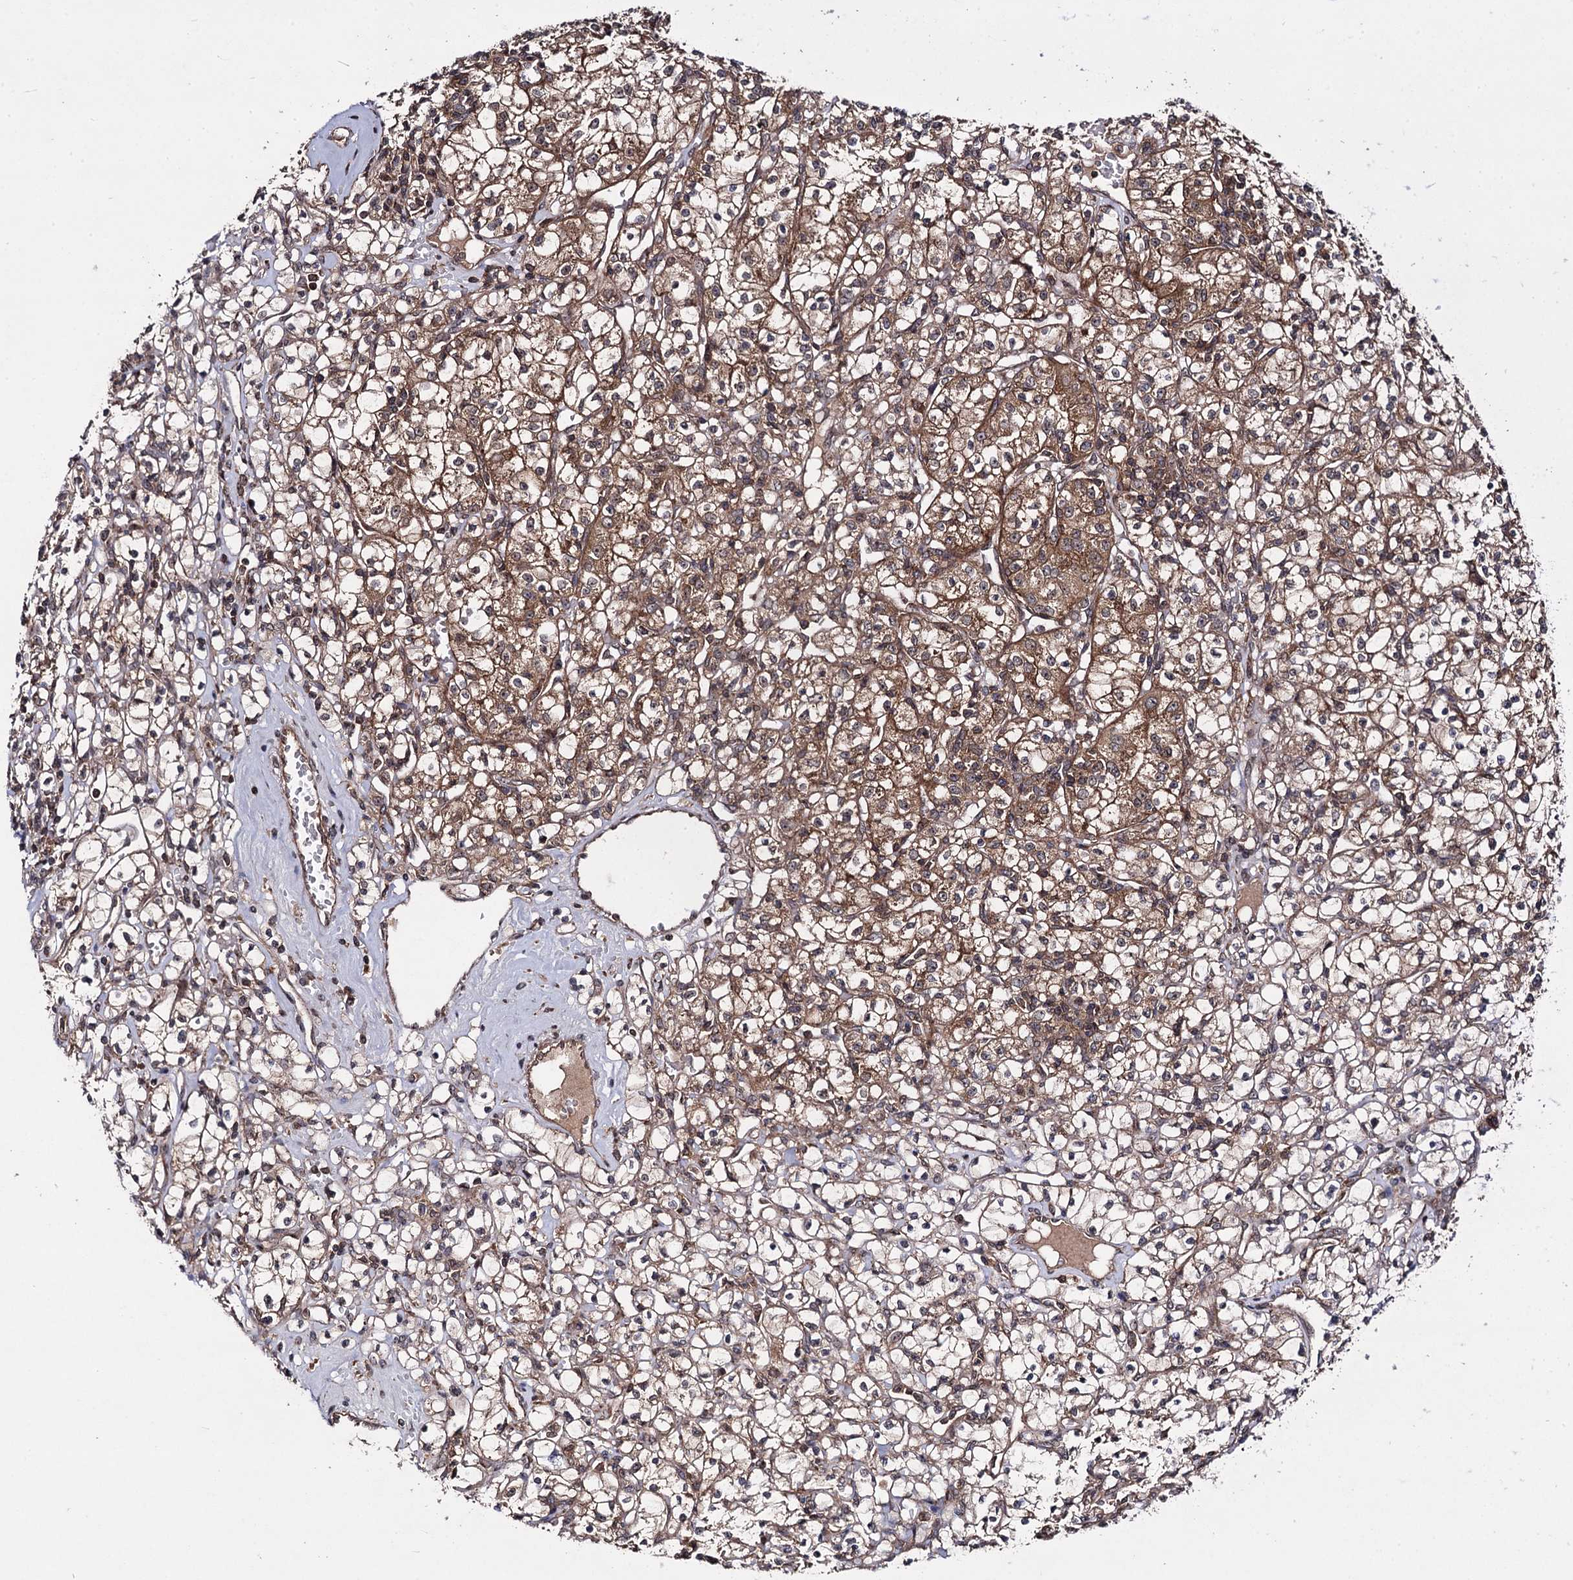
{"staining": {"intensity": "moderate", "quantity": ">75%", "location": "cytoplasmic/membranous"}, "tissue": "renal cancer", "cell_type": "Tumor cells", "image_type": "cancer", "snomed": [{"axis": "morphology", "description": "Adenocarcinoma, NOS"}, {"axis": "topography", "description": "Kidney"}], "caption": "Renal cancer (adenocarcinoma) was stained to show a protein in brown. There is medium levels of moderate cytoplasmic/membranous staining in approximately >75% of tumor cells.", "gene": "KXD1", "patient": {"sex": "female", "age": 59}}